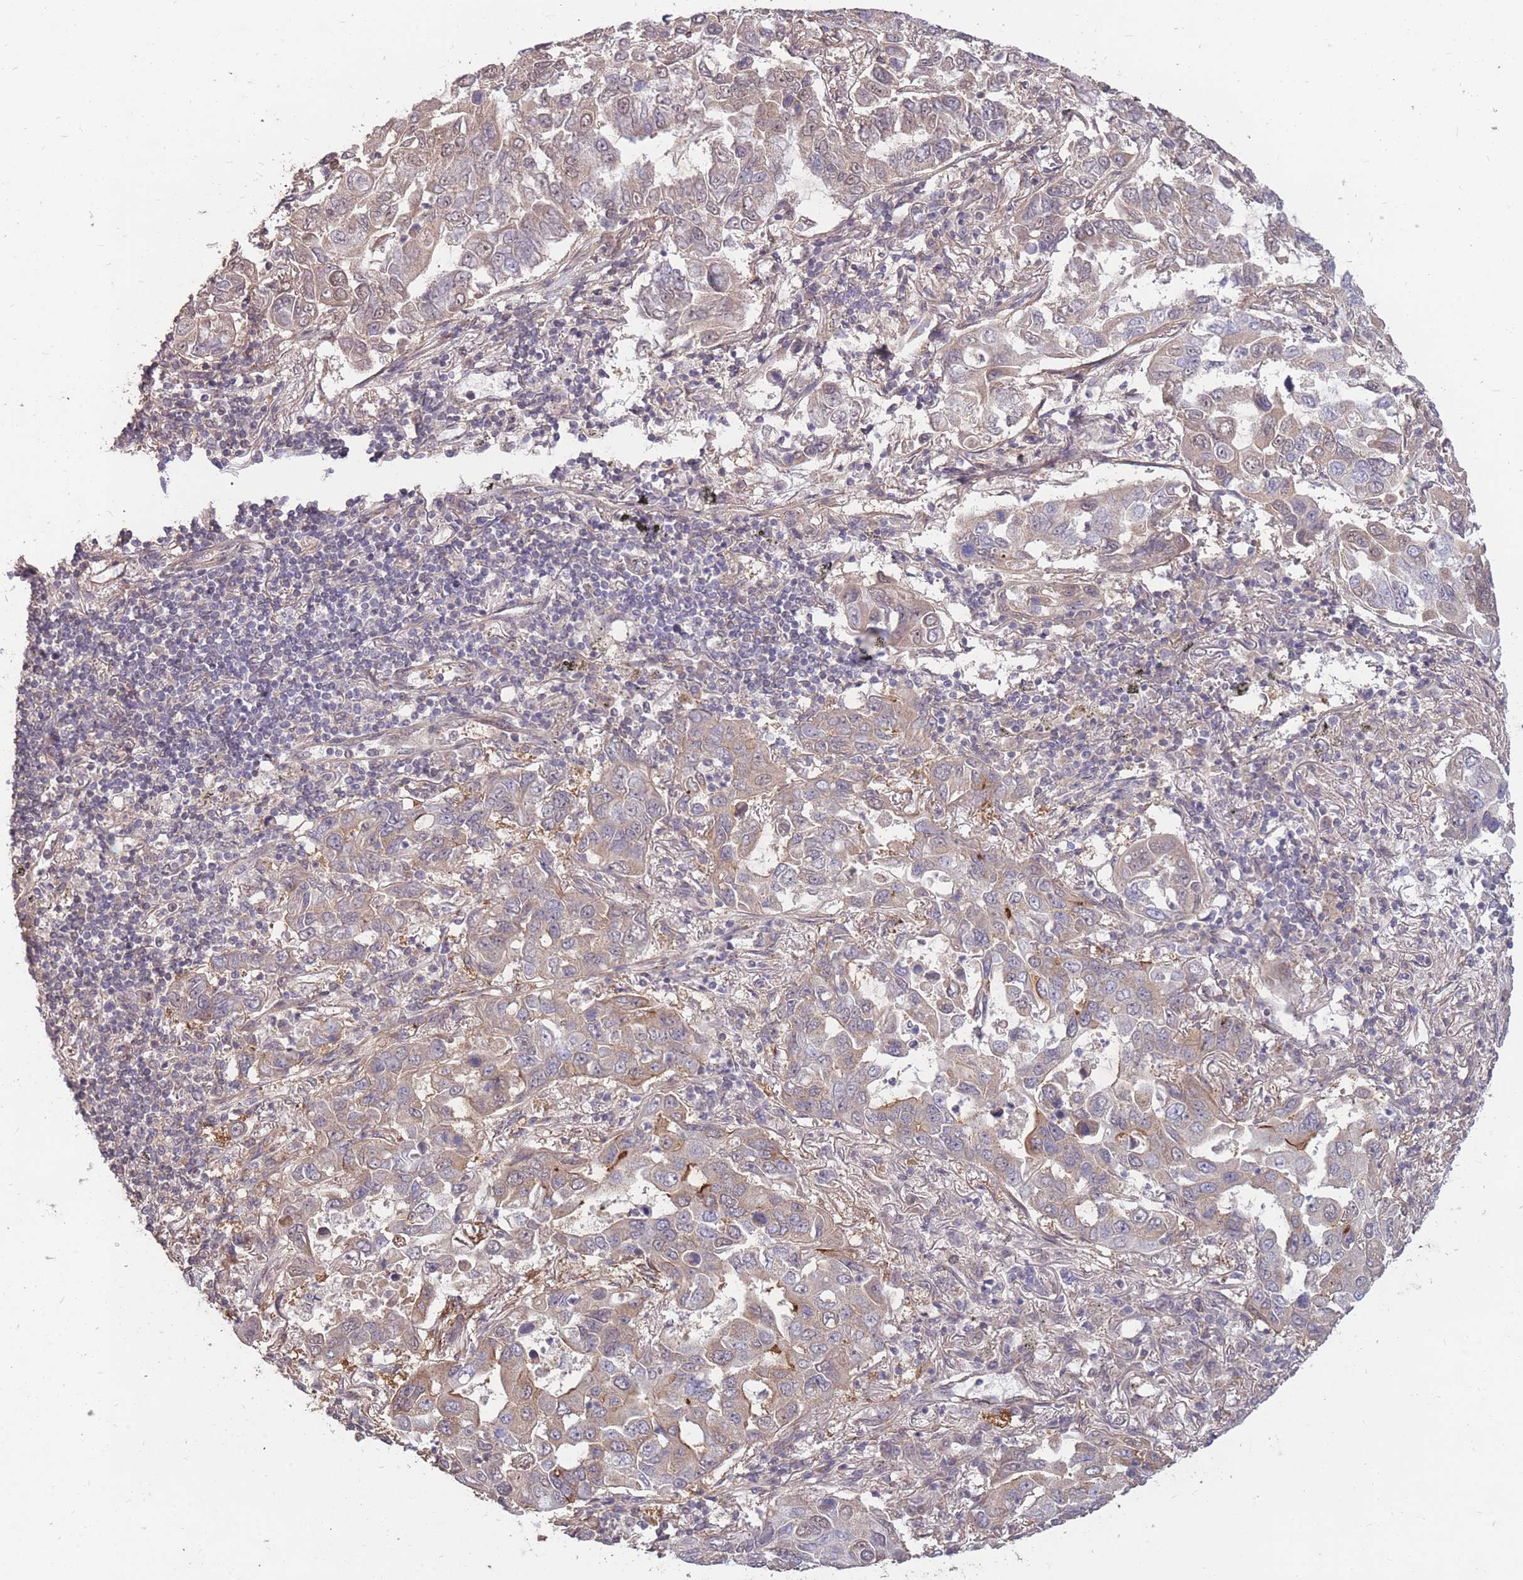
{"staining": {"intensity": "moderate", "quantity": "<25%", "location": "cytoplasmic/membranous"}, "tissue": "lung cancer", "cell_type": "Tumor cells", "image_type": "cancer", "snomed": [{"axis": "morphology", "description": "Adenocarcinoma, NOS"}, {"axis": "topography", "description": "Lung"}], "caption": "Tumor cells exhibit low levels of moderate cytoplasmic/membranous positivity in about <25% of cells in human lung cancer (adenocarcinoma).", "gene": "DYNC1LI2", "patient": {"sex": "male", "age": 64}}